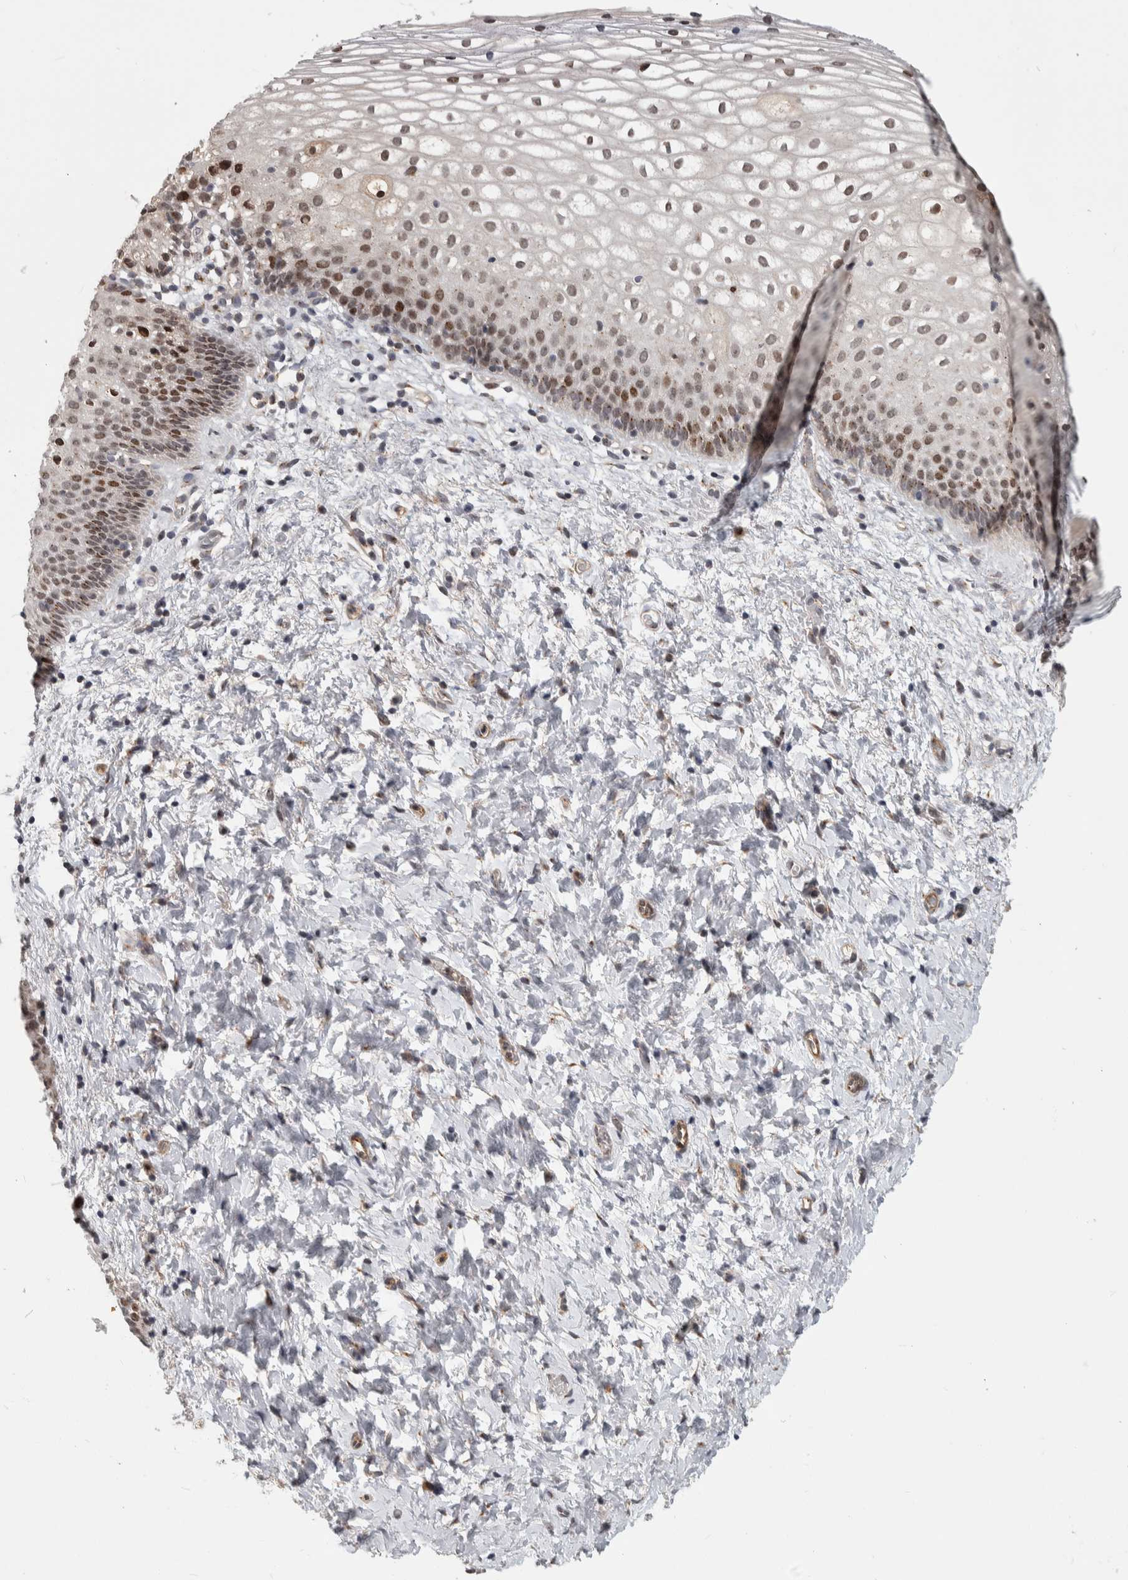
{"staining": {"intensity": "moderate", "quantity": ">75%", "location": "nuclear"}, "tissue": "cervix", "cell_type": "Squamous epithelial cells", "image_type": "normal", "snomed": [{"axis": "morphology", "description": "Normal tissue, NOS"}, {"axis": "topography", "description": "Cervix"}], "caption": "IHC image of benign cervix stained for a protein (brown), which exhibits medium levels of moderate nuclear positivity in about >75% of squamous epithelial cells.", "gene": "MSL1", "patient": {"sex": "female", "age": 72}}